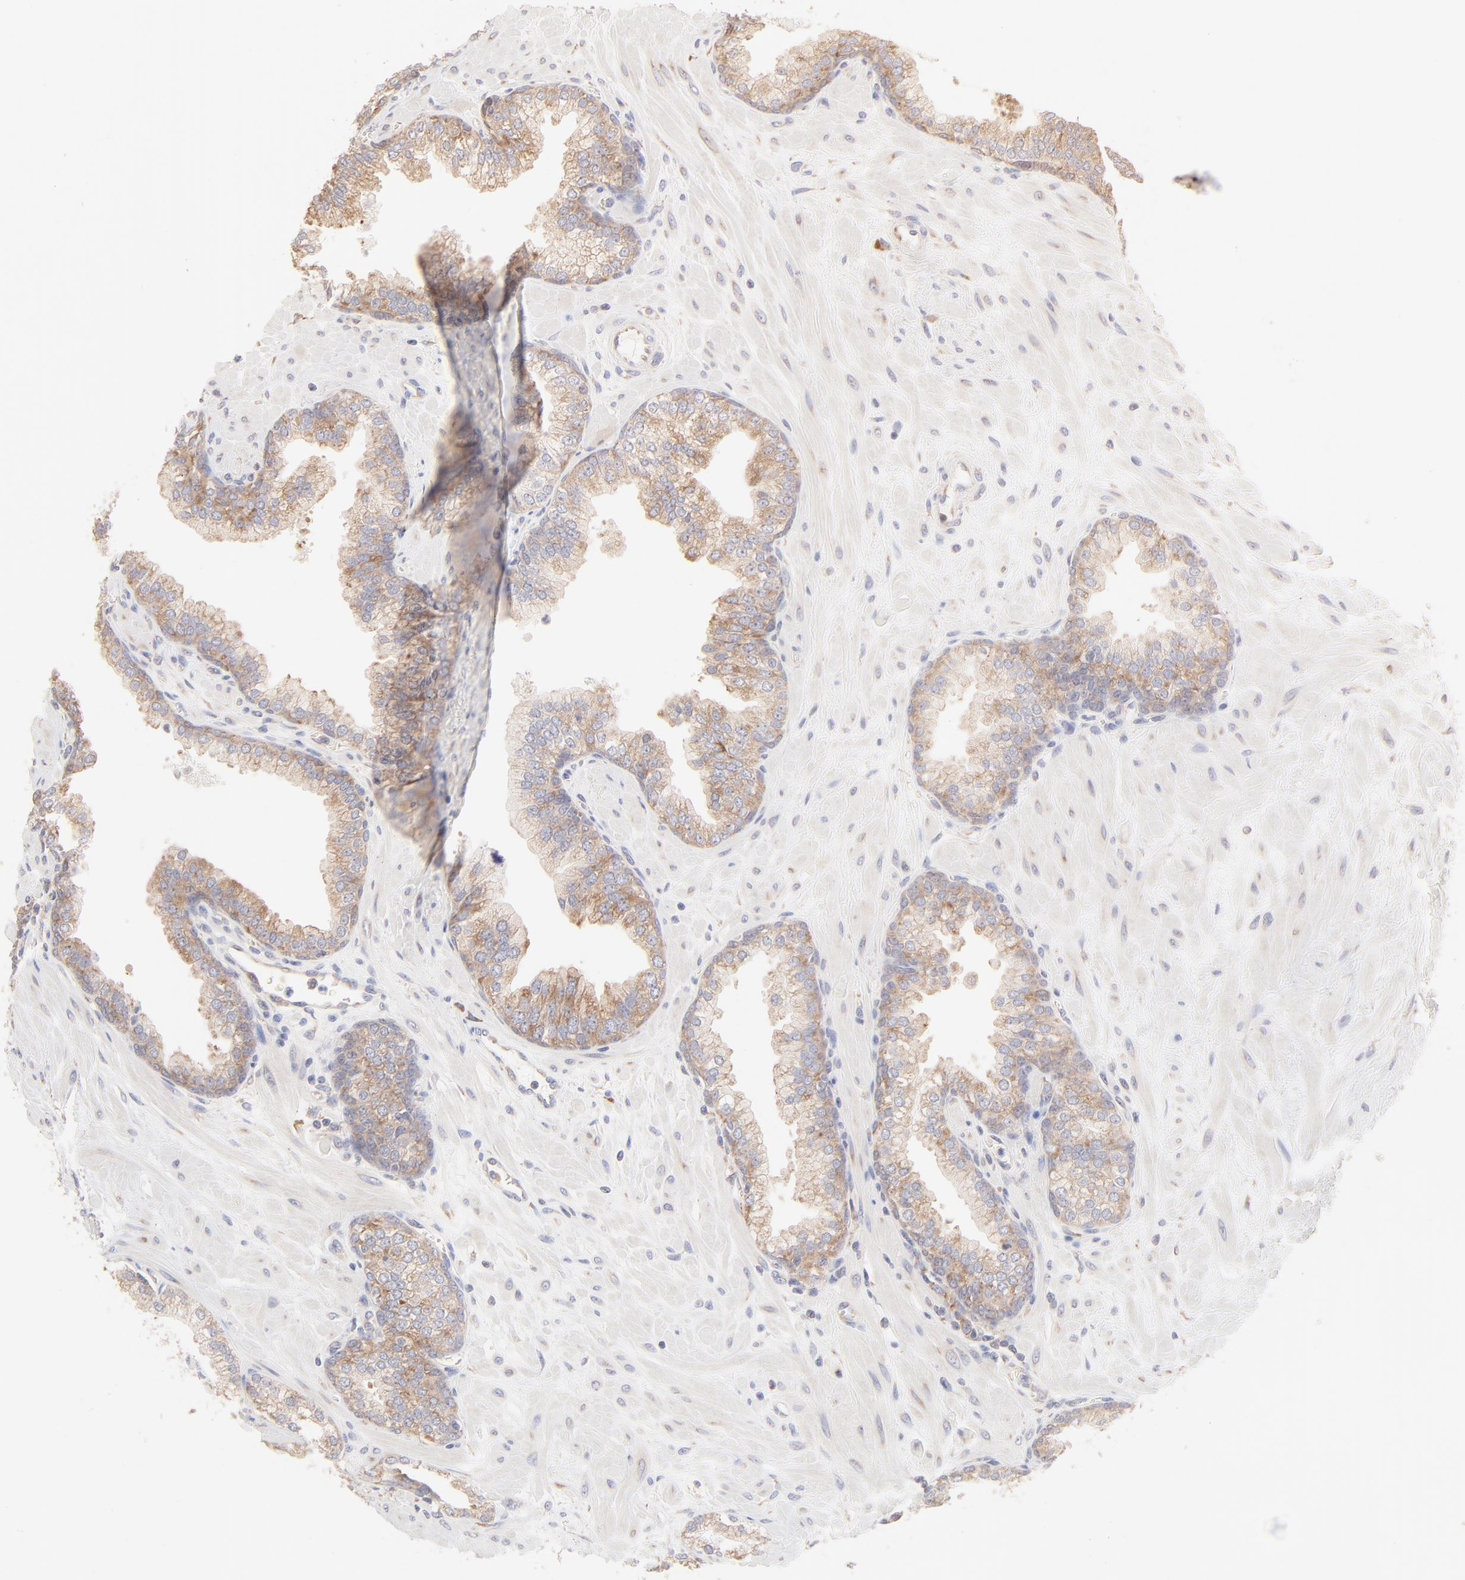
{"staining": {"intensity": "weak", "quantity": ">75%", "location": "cytoplasmic/membranous"}, "tissue": "prostate", "cell_type": "Glandular cells", "image_type": "normal", "snomed": [{"axis": "morphology", "description": "Normal tissue, NOS"}, {"axis": "topography", "description": "Prostate"}], "caption": "Approximately >75% of glandular cells in normal prostate reveal weak cytoplasmic/membranous protein expression as visualized by brown immunohistochemical staining.", "gene": "RPS21", "patient": {"sex": "male", "age": 60}}